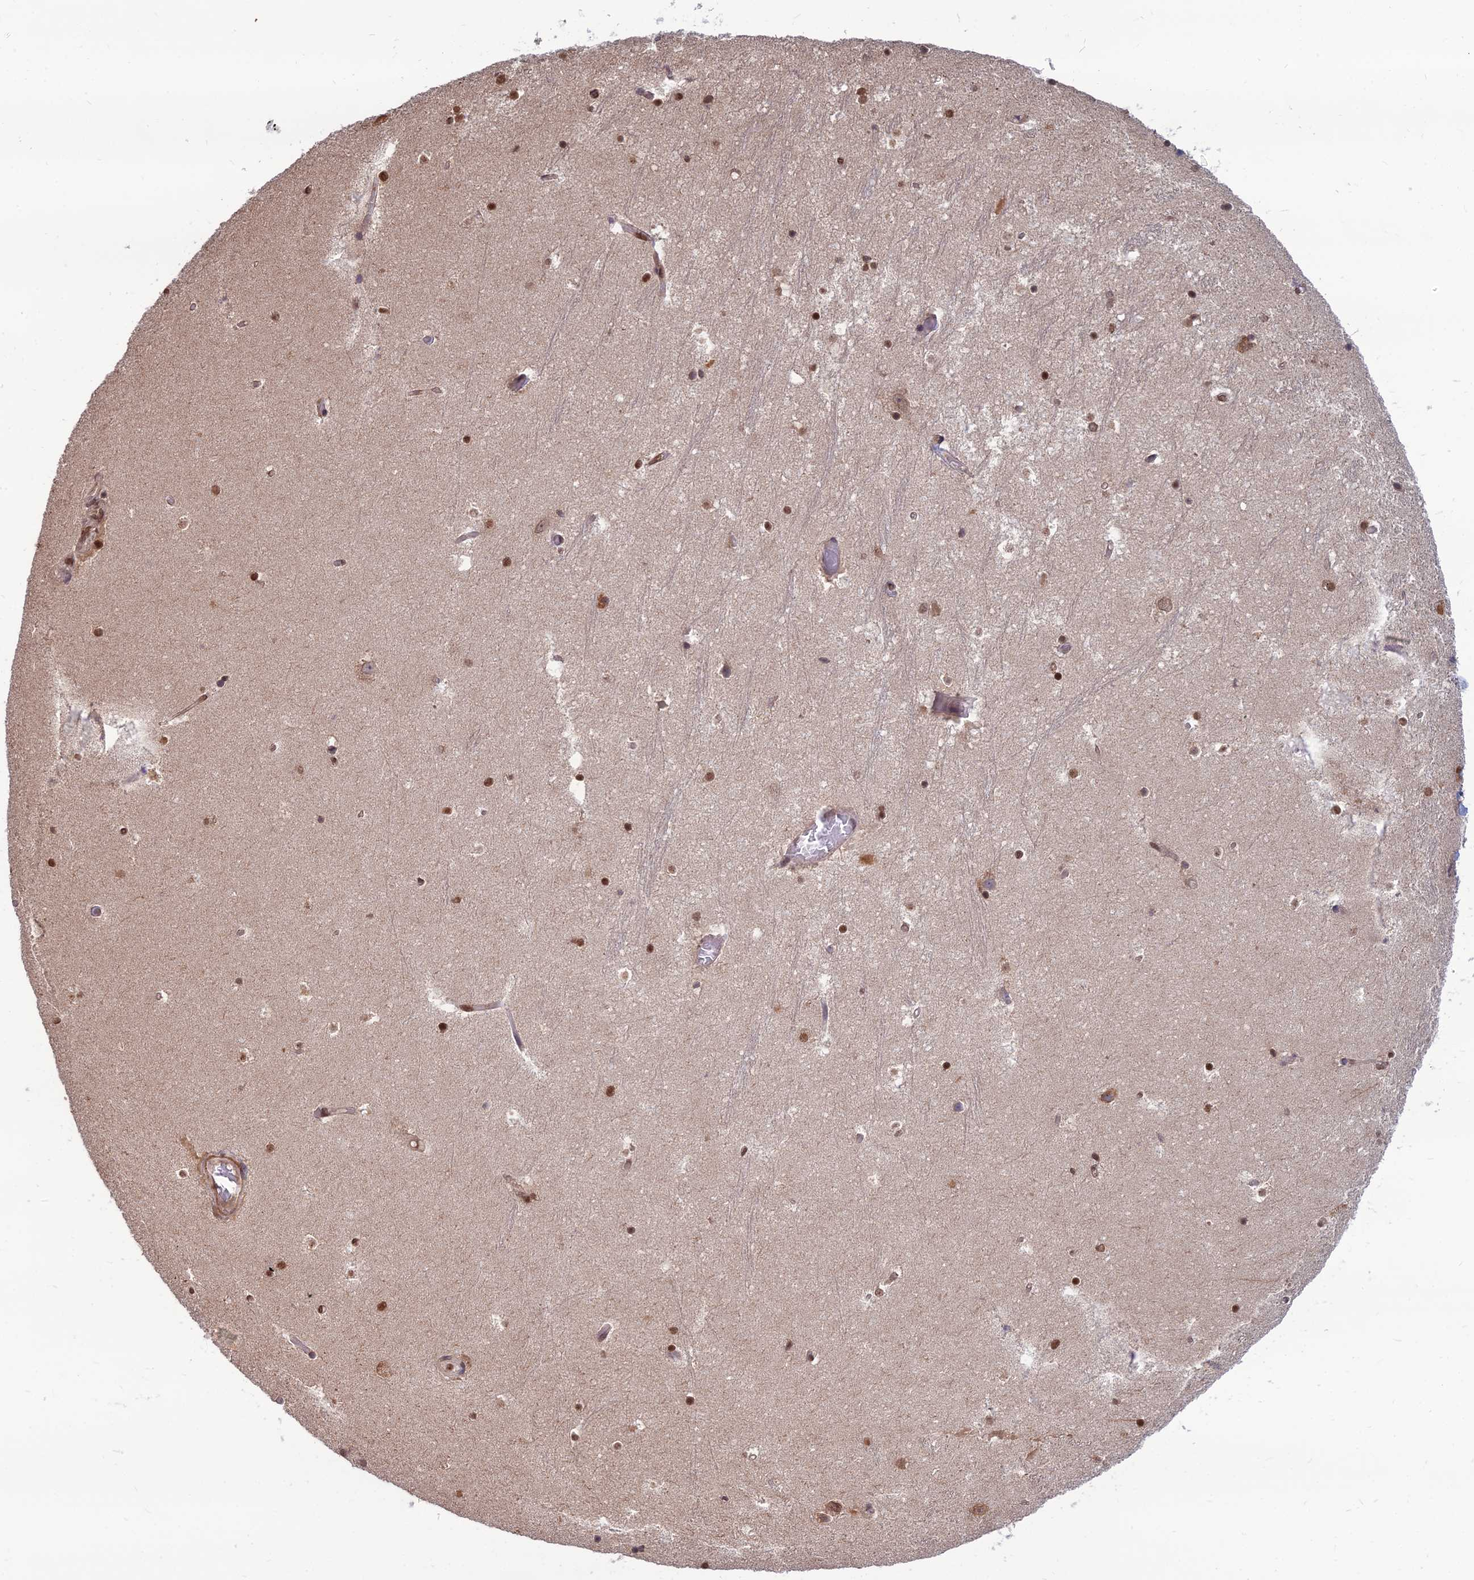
{"staining": {"intensity": "moderate", "quantity": ">75%", "location": "nuclear"}, "tissue": "hippocampus", "cell_type": "Glial cells", "image_type": "normal", "snomed": [{"axis": "morphology", "description": "Normal tissue, NOS"}, {"axis": "topography", "description": "Hippocampus"}], "caption": "An immunohistochemistry (IHC) histopathology image of normal tissue is shown. Protein staining in brown highlights moderate nuclear positivity in hippocampus within glial cells.", "gene": "OPA3", "patient": {"sex": "female", "age": 52}}